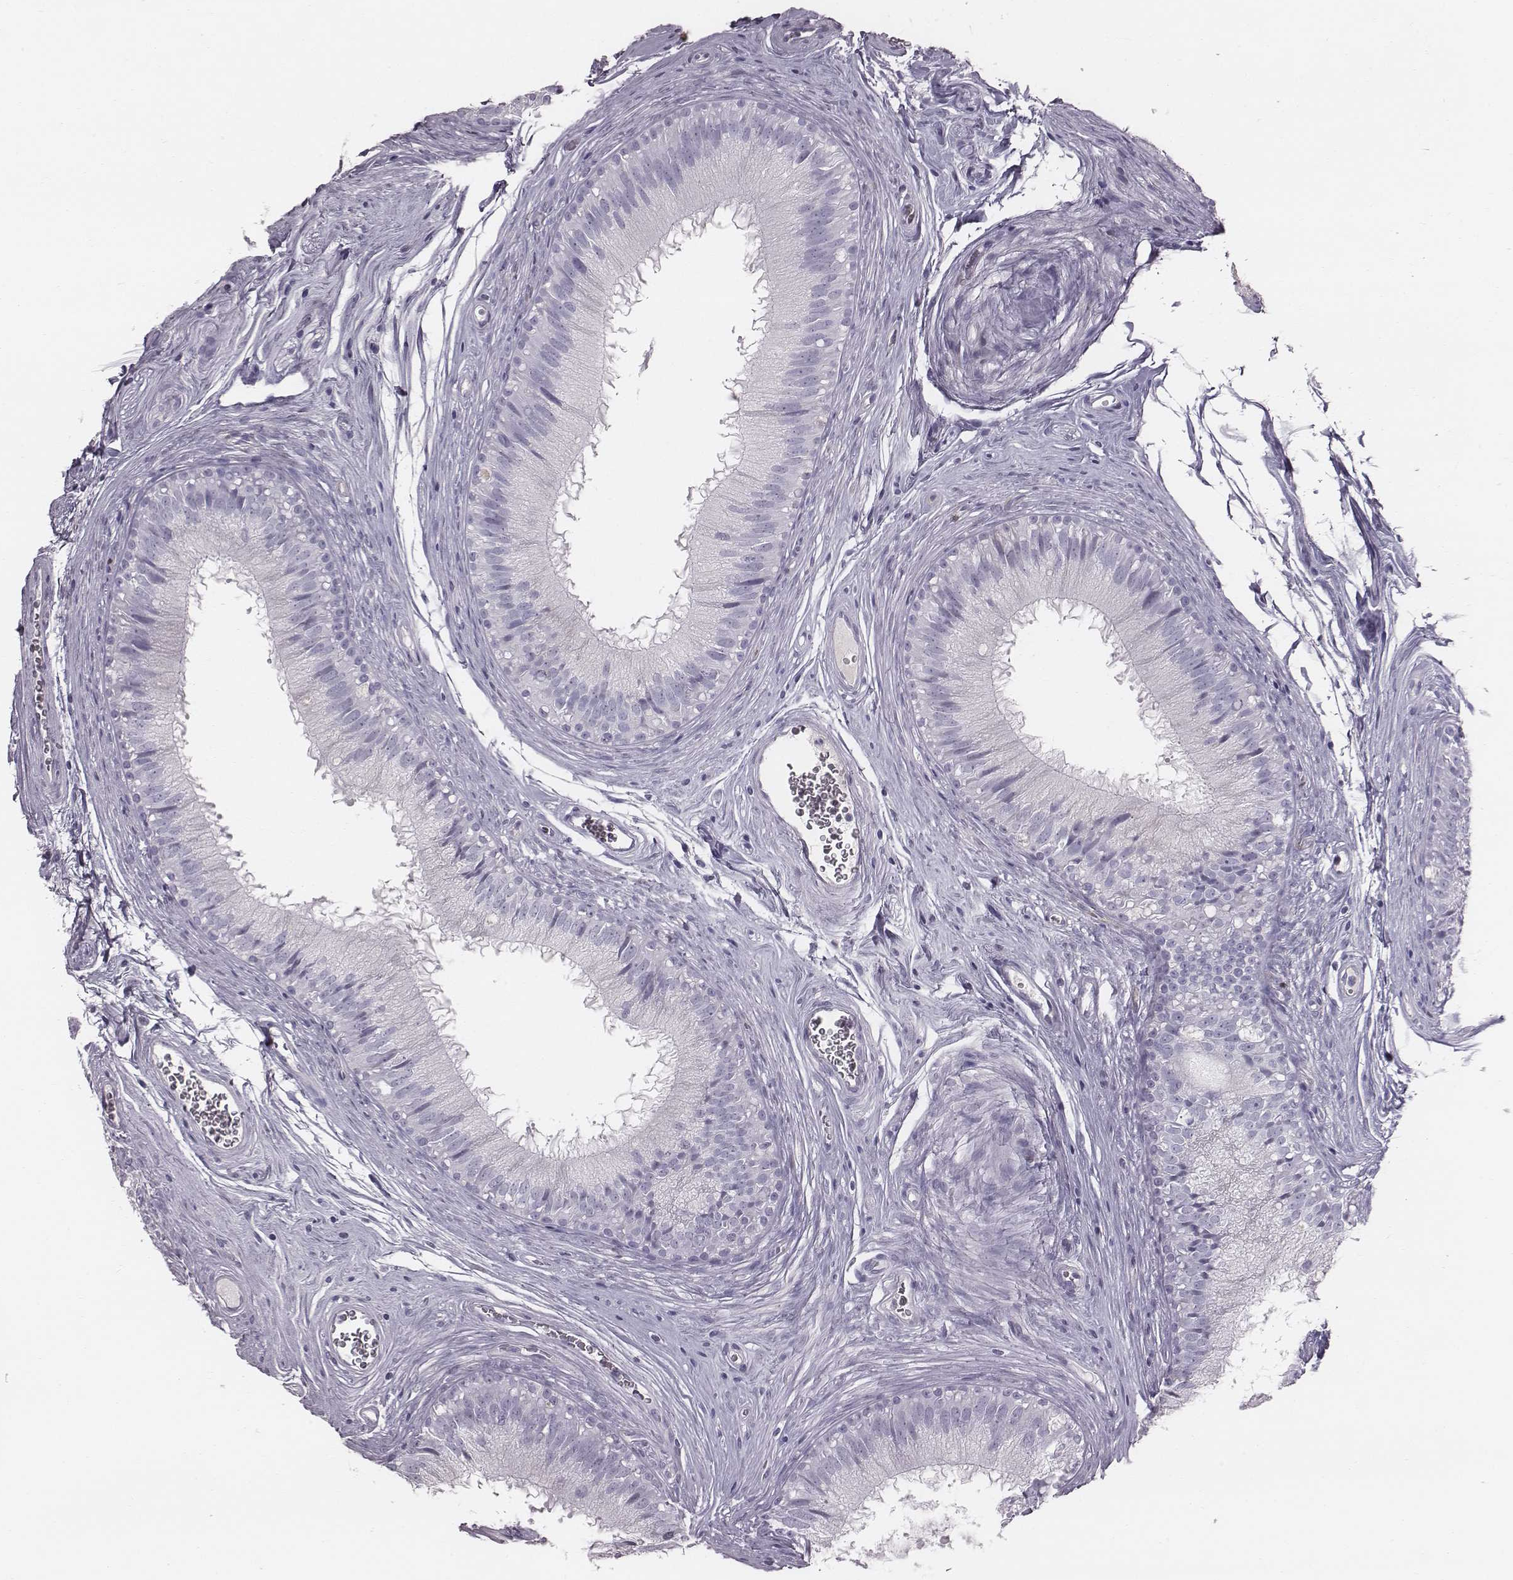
{"staining": {"intensity": "negative", "quantity": "none", "location": "none"}, "tissue": "epididymis", "cell_type": "Glandular cells", "image_type": "normal", "snomed": [{"axis": "morphology", "description": "Normal tissue, NOS"}, {"axis": "topography", "description": "Epididymis"}], "caption": "Human epididymis stained for a protein using immunohistochemistry (IHC) shows no expression in glandular cells.", "gene": "ENSG00000284762", "patient": {"sex": "male", "age": 37}}